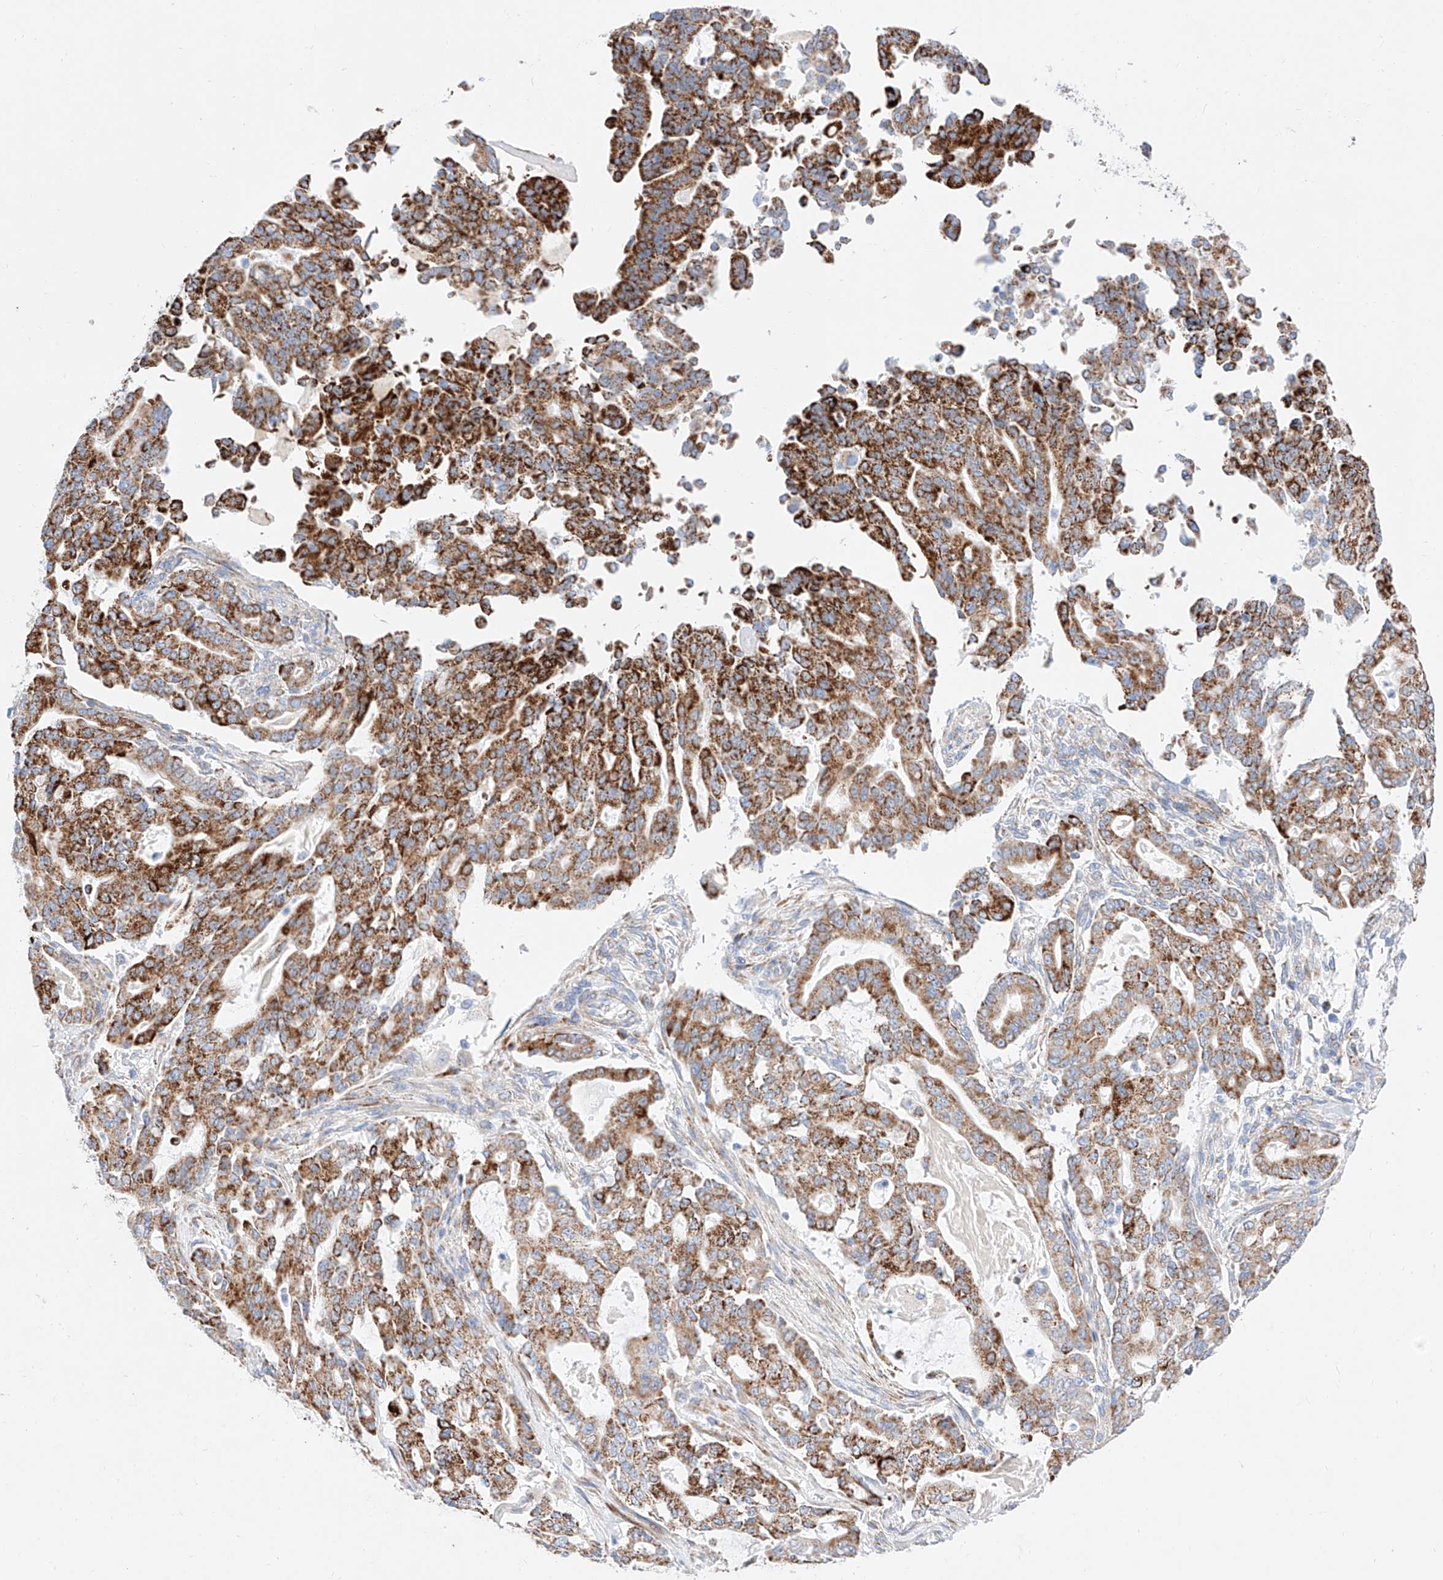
{"staining": {"intensity": "strong", "quantity": ">75%", "location": "cytoplasmic/membranous"}, "tissue": "pancreatic cancer", "cell_type": "Tumor cells", "image_type": "cancer", "snomed": [{"axis": "morphology", "description": "Adenocarcinoma, NOS"}, {"axis": "topography", "description": "Pancreas"}], "caption": "The photomicrograph shows immunohistochemical staining of pancreatic adenocarcinoma. There is strong cytoplasmic/membranous positivity is appreciated in about >75% of tumor cells.", "gene": "C6orf62", "patient": {"sex": "male", "age": 63}}